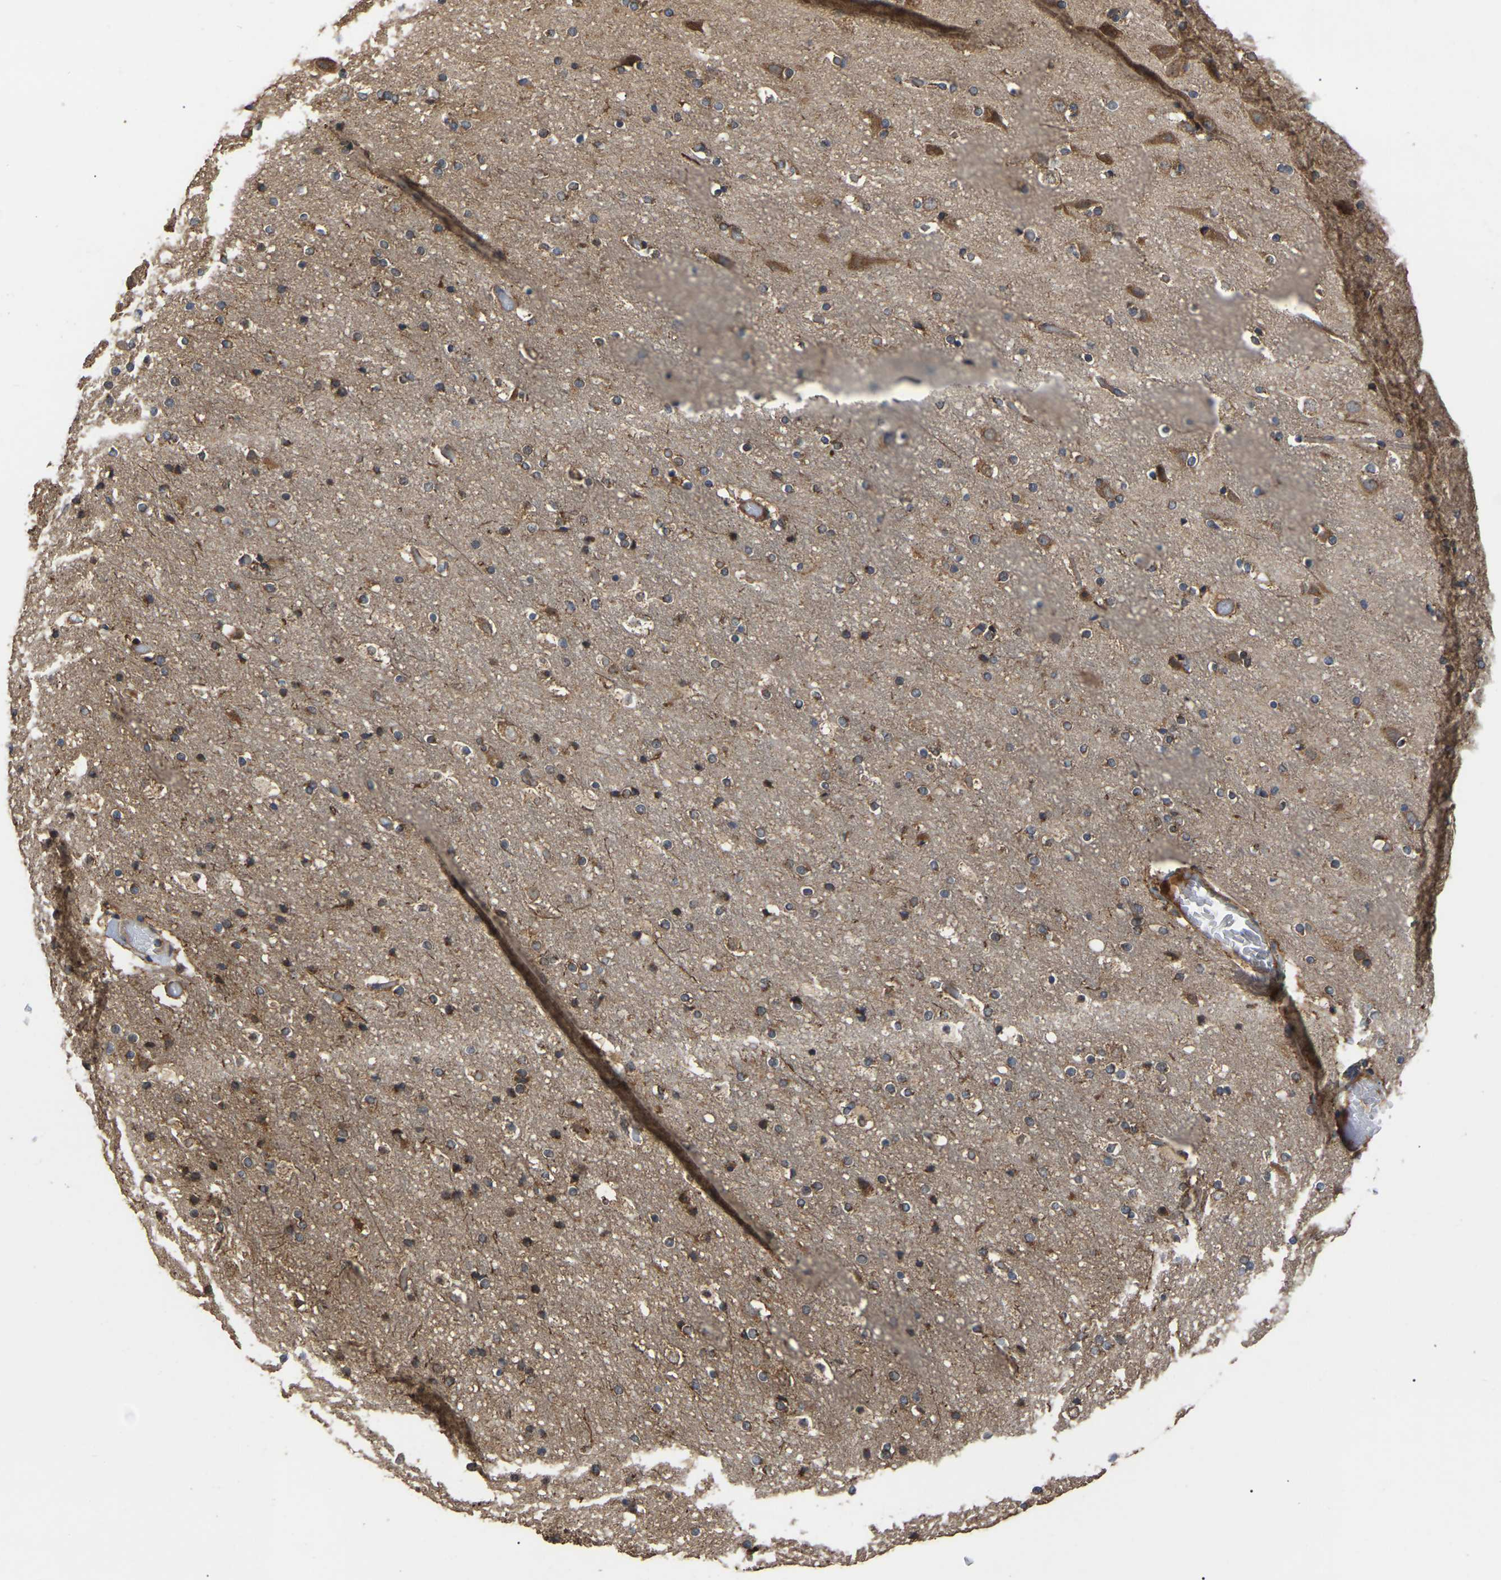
{"staining": {"intensity": "weak", "quantity": ">75%", "location": "cytoplasmic/membranous"}, "tissue": "cerebral cortex", "cell_type": "Endothelial cells", "image_type": "normal", "snomed": [{"axis": "morphology", "description": "Normal tissue, NOS"}, {"axis": "topography", "description": "Cerebral cortex"}], "caption": "Protein analysis of normal cerebral cortex displays weak cytoplasmic/membranous expression in about >75% of endothelial cells. Immunohistochemistry stains the protein in brown and the nuclei are stained blue.", "gene": "GCC1", "patient": {"sex": "male", "age": 57}}